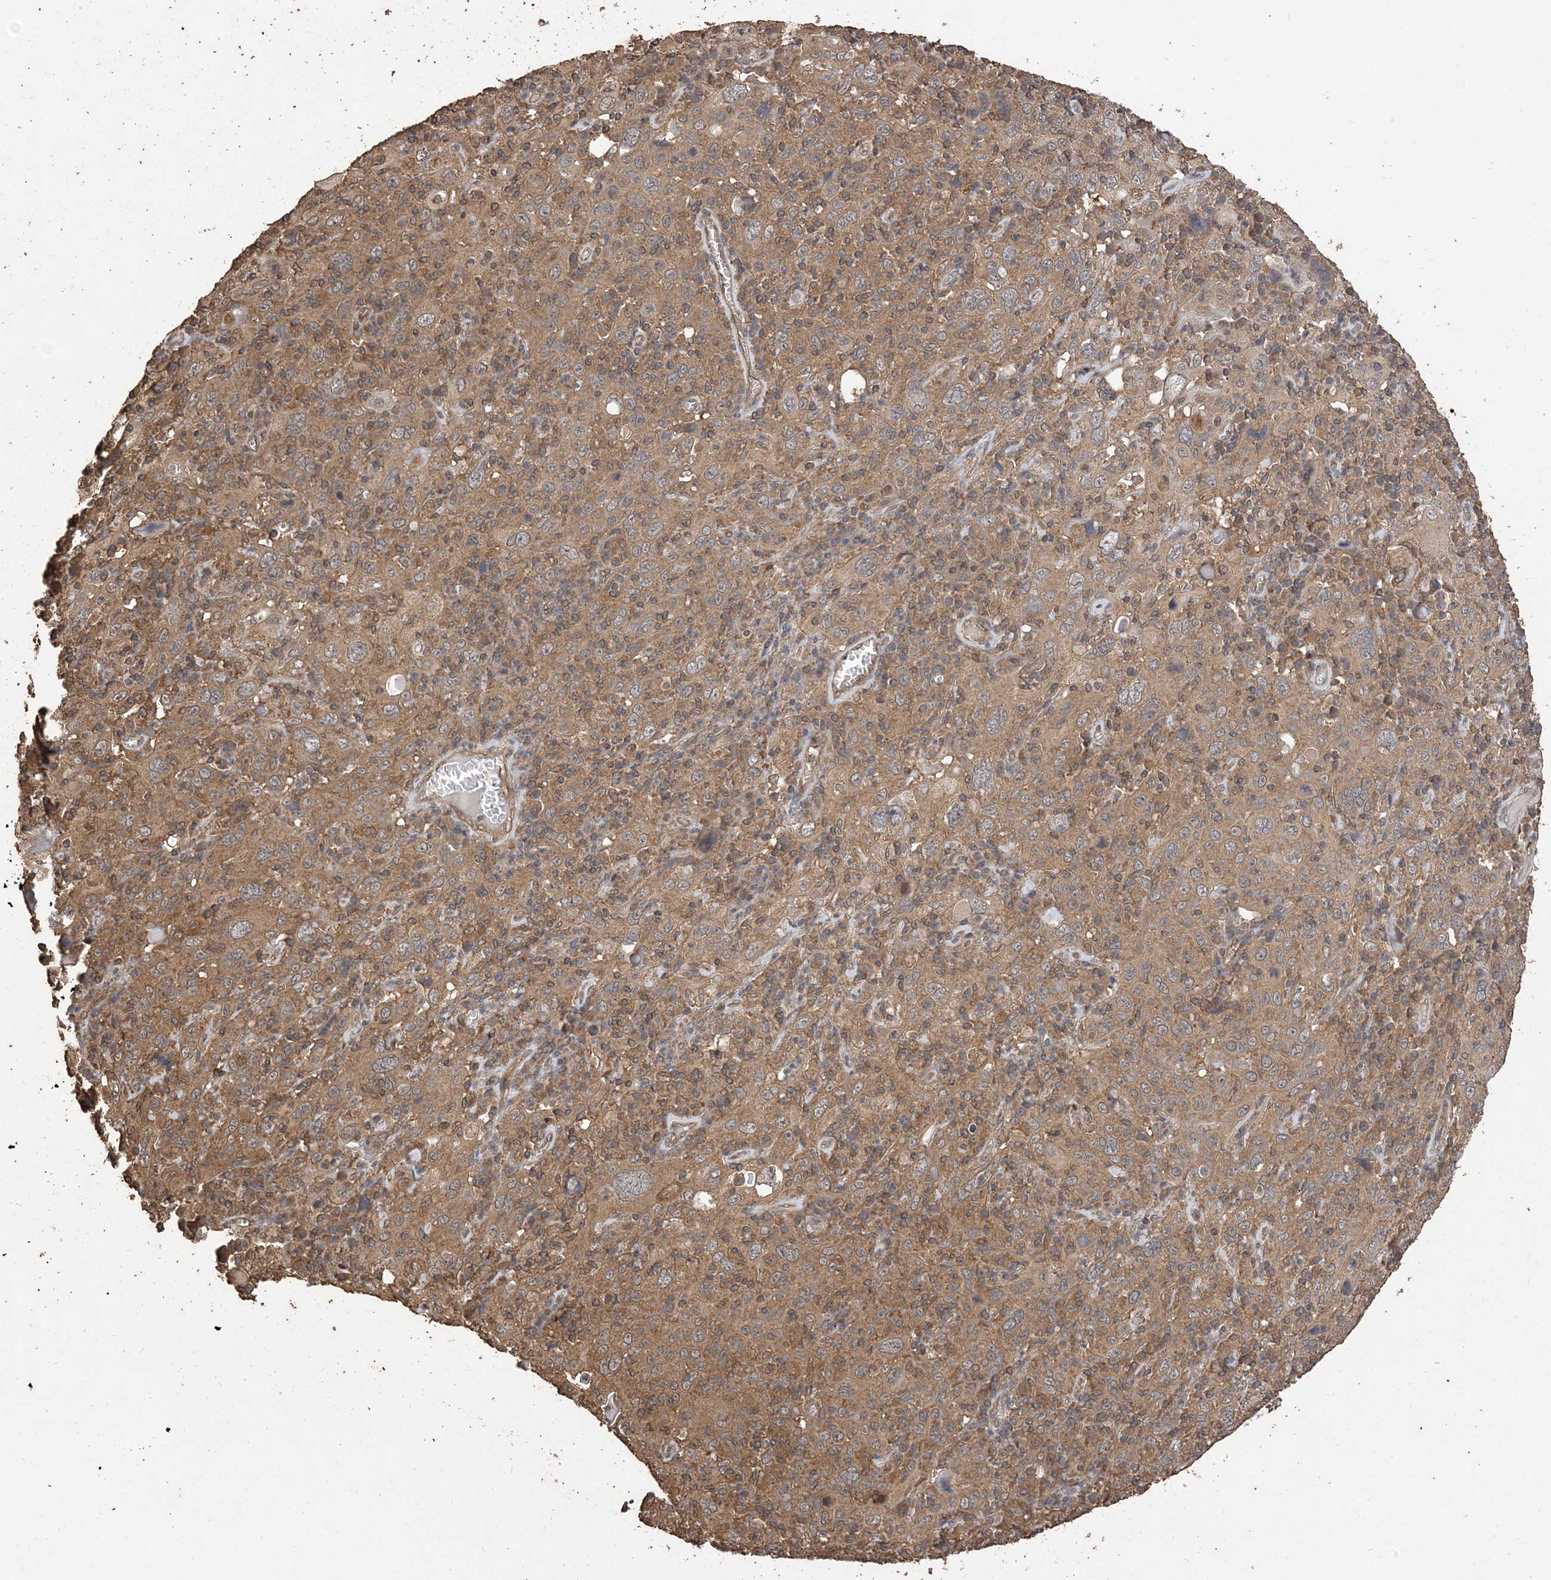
{"staining": {"intensity": "moderate", "quantity": ">75%", "location": "cytoplasmic/membranous"}, "tissue": "cervical cancer", "cell_type": "Tumor cells", "image_type": "cancer", "snomed": [{"axis": "morphology", "description": "Squamous cell carcinoma, NOS"}, {"axis": "topography", "description": "Cervix"}], "caption": "Immunohistochemistry micrograph of neoplastic tissue: human squamous cell carcinoma (cervical) stained using IHC displays medium levels of moderate protein expression localized specifically in the cytoplasmic/membranous of tumor cells, appearing as a cytoplasmic/membranous brown color.", "gene": "ZKSCAN5", "patient": {"sex": "female", "age": 46}}